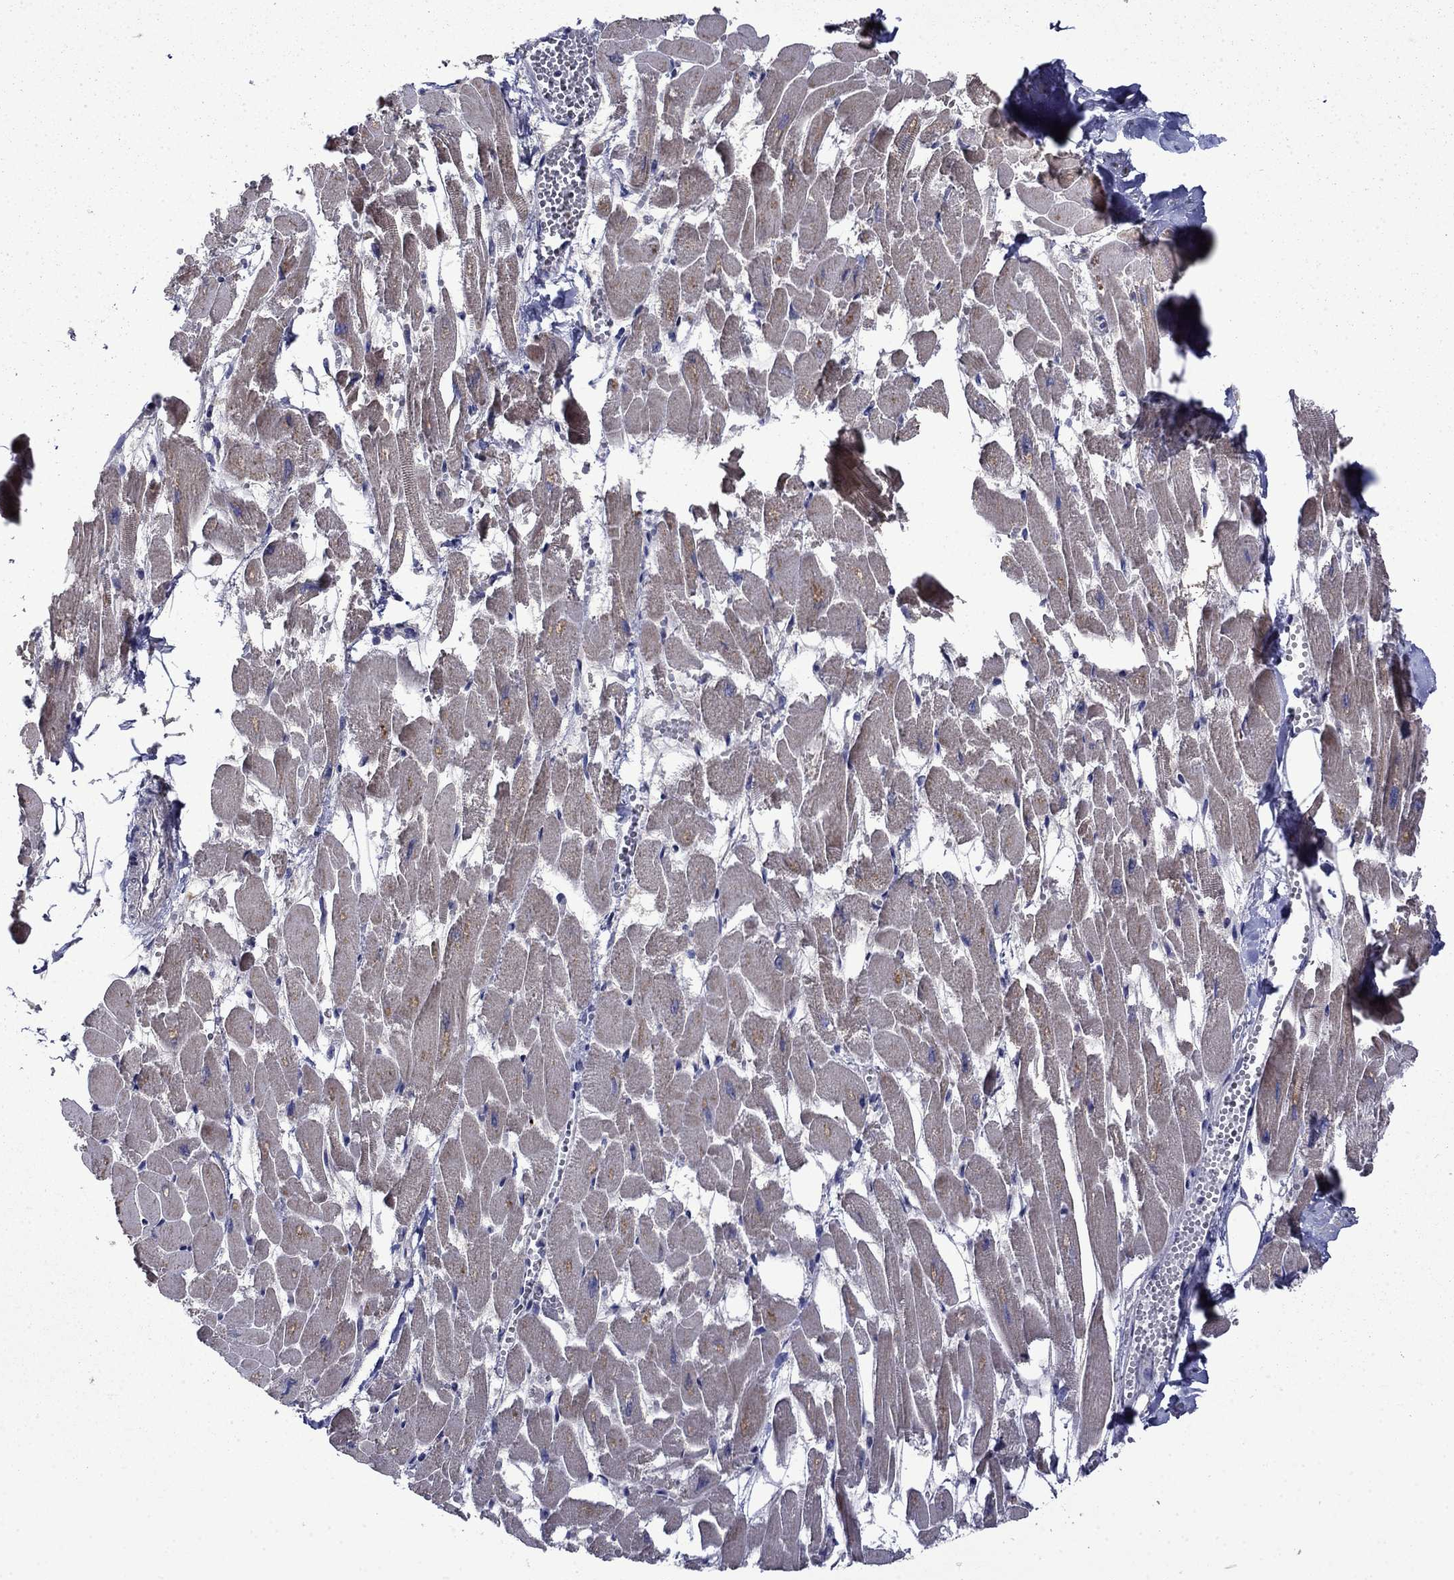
{"staining": {"intensity": "weak", "quantity": "25%-75%", "location": "cytoplasmic/membranous"}, "tissue": "heart muscle", "cell_type": "Cardiomyocytes", "image_type": "normal", "snomed": [{"axis": "morphology", "description": "Normal tissue, NOS"}, {"axis": "topography", "description": "Heart"}], "caption": "Immunohistochemistry (IHC) of unremarkable heart muscle demonstrates low levels of weak cytoplasmic/membranous staining in approximately 25%-75% of cardiomyocytes.", "gene": "TPMT", "patient": {"sex": "female", "age": 52}}